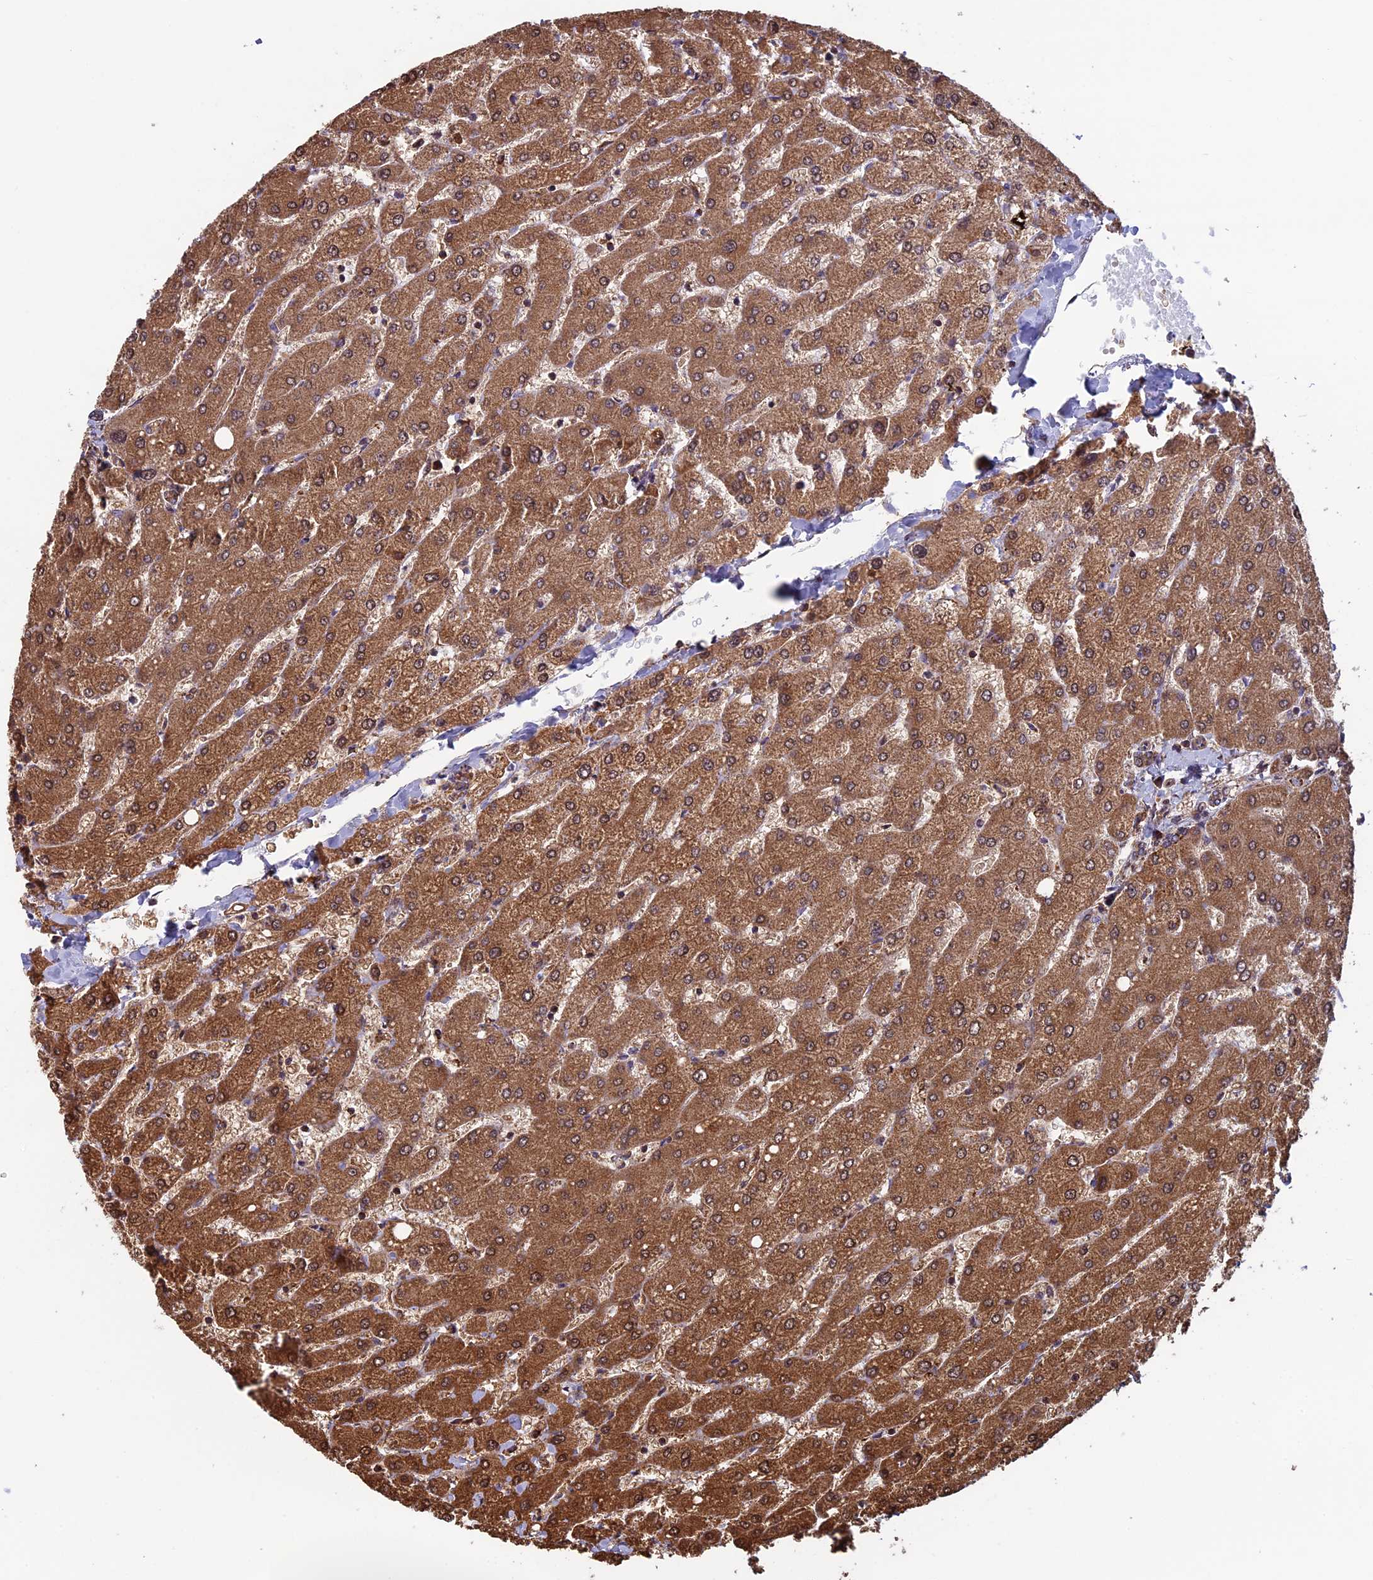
{"staining": {"intensity": "moderate", "quantity": ">75%", "location": "cytoplasmic/membranous"}, "tissue": "liver", "cell_type": "Cholangiocytes", "image_type": "normal", "snomed": [{"axis": "morphology", "description": "Normal tissue, NOS"}, {"axis": "topography", "description": "Liver"}], "caption": "Liver was stained to show a protein in brown. There is medium levels of moderate cytoplasmic/membranous positivity in about >75% of cholangiocytes. The staining was performed using DAB, with brown indicating positive protein expression. Nuclei are stained blue with hematoxylin.", "gene": "CCDC8", "patient": {"sex": "male", "age": 55}}